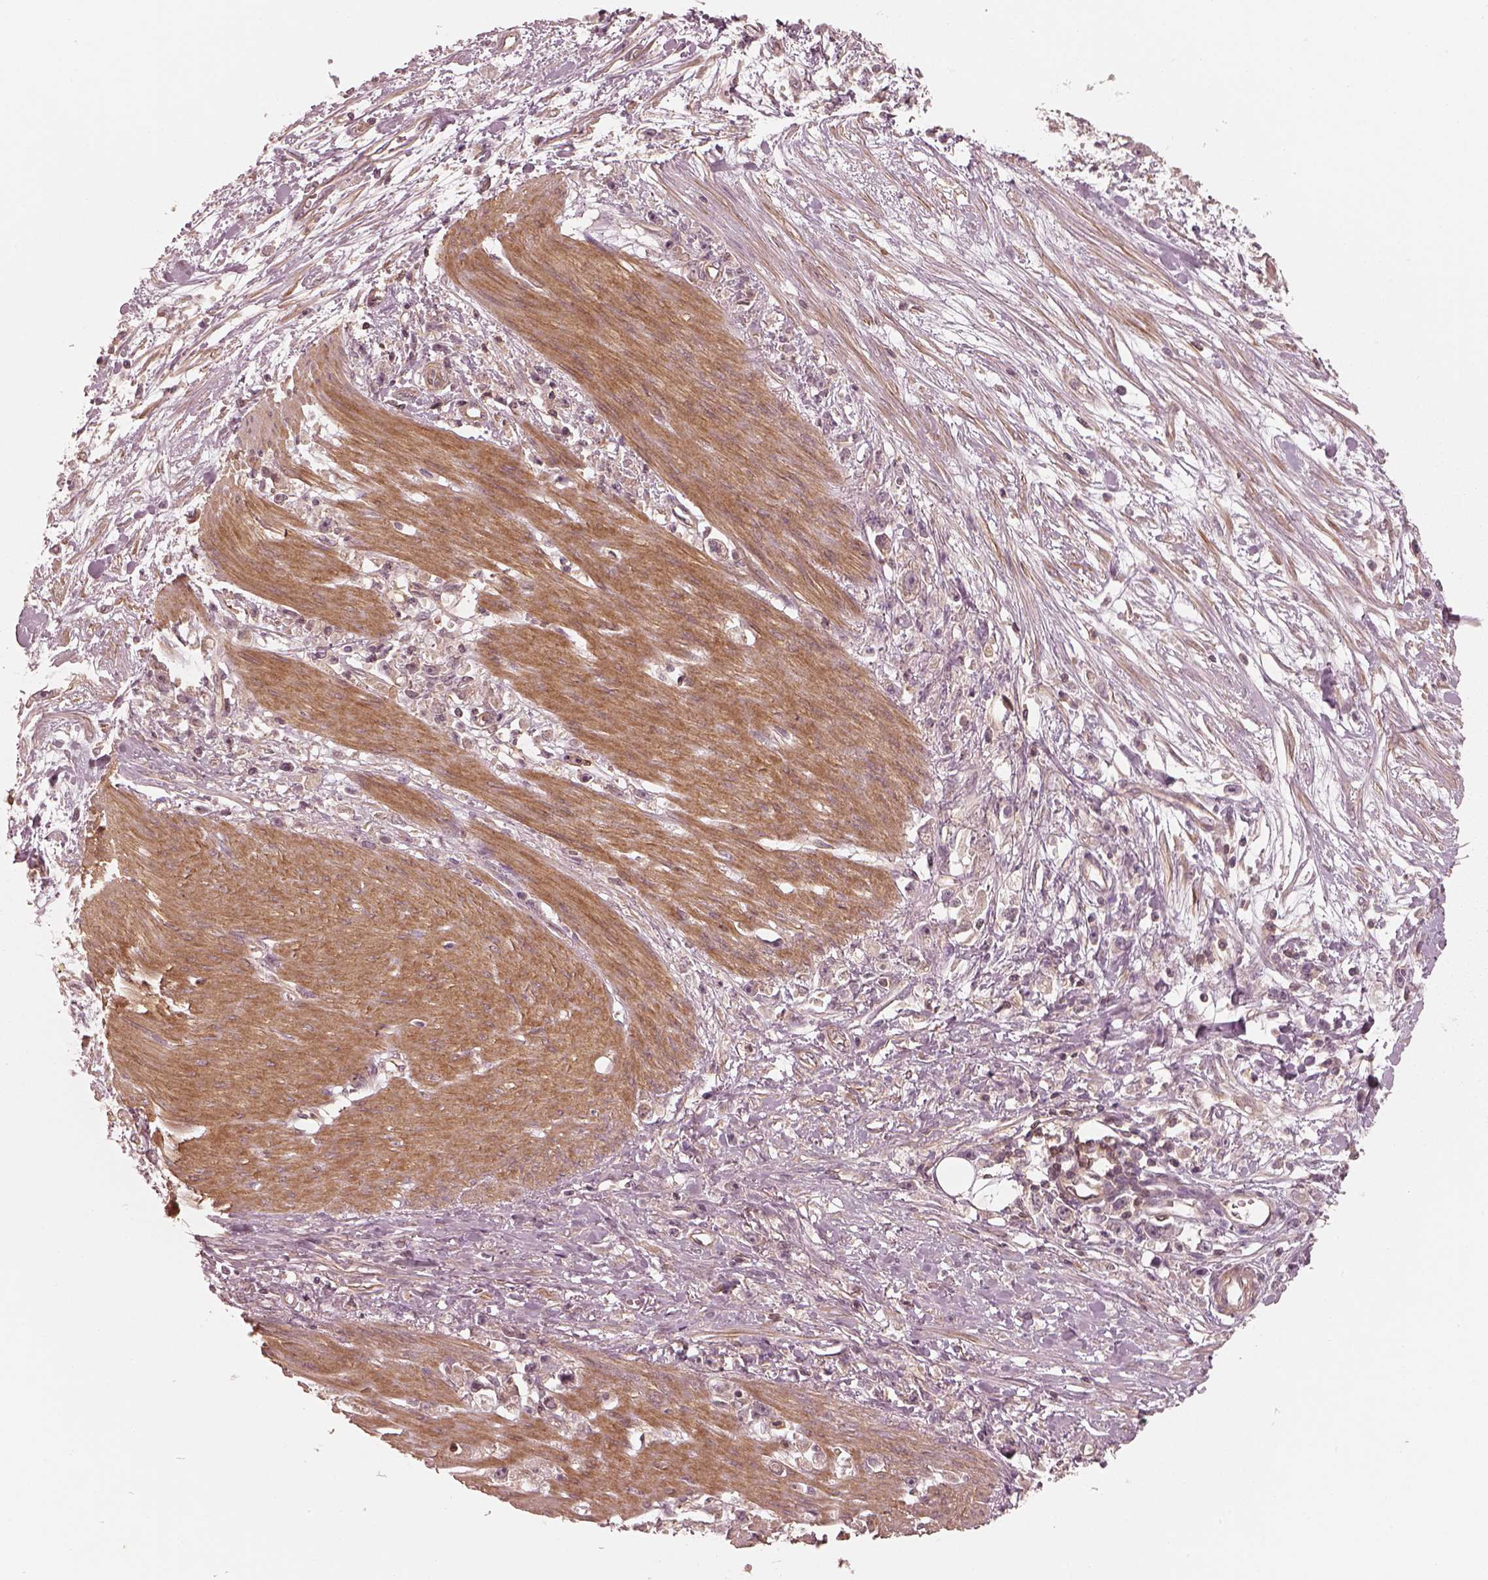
{"staining": {"intensity": "weak", "quantity": "<25%", "location": "cytoplasmic/membranous"}, "tissue": "stomach cancer", "cell_type": "Tumor cells", "image_type": "cancer", "snomed": [{"axis": "morphology", "description": "Adenocarcinoma, NOS"}, {"axis": "topography", "description": "Stomach"}], "caption": "Tumor cells are negative for brown protein staining in stomach cancer.", "gene": "FAM107B", "patient": {"sex": "female", "age": 59}}